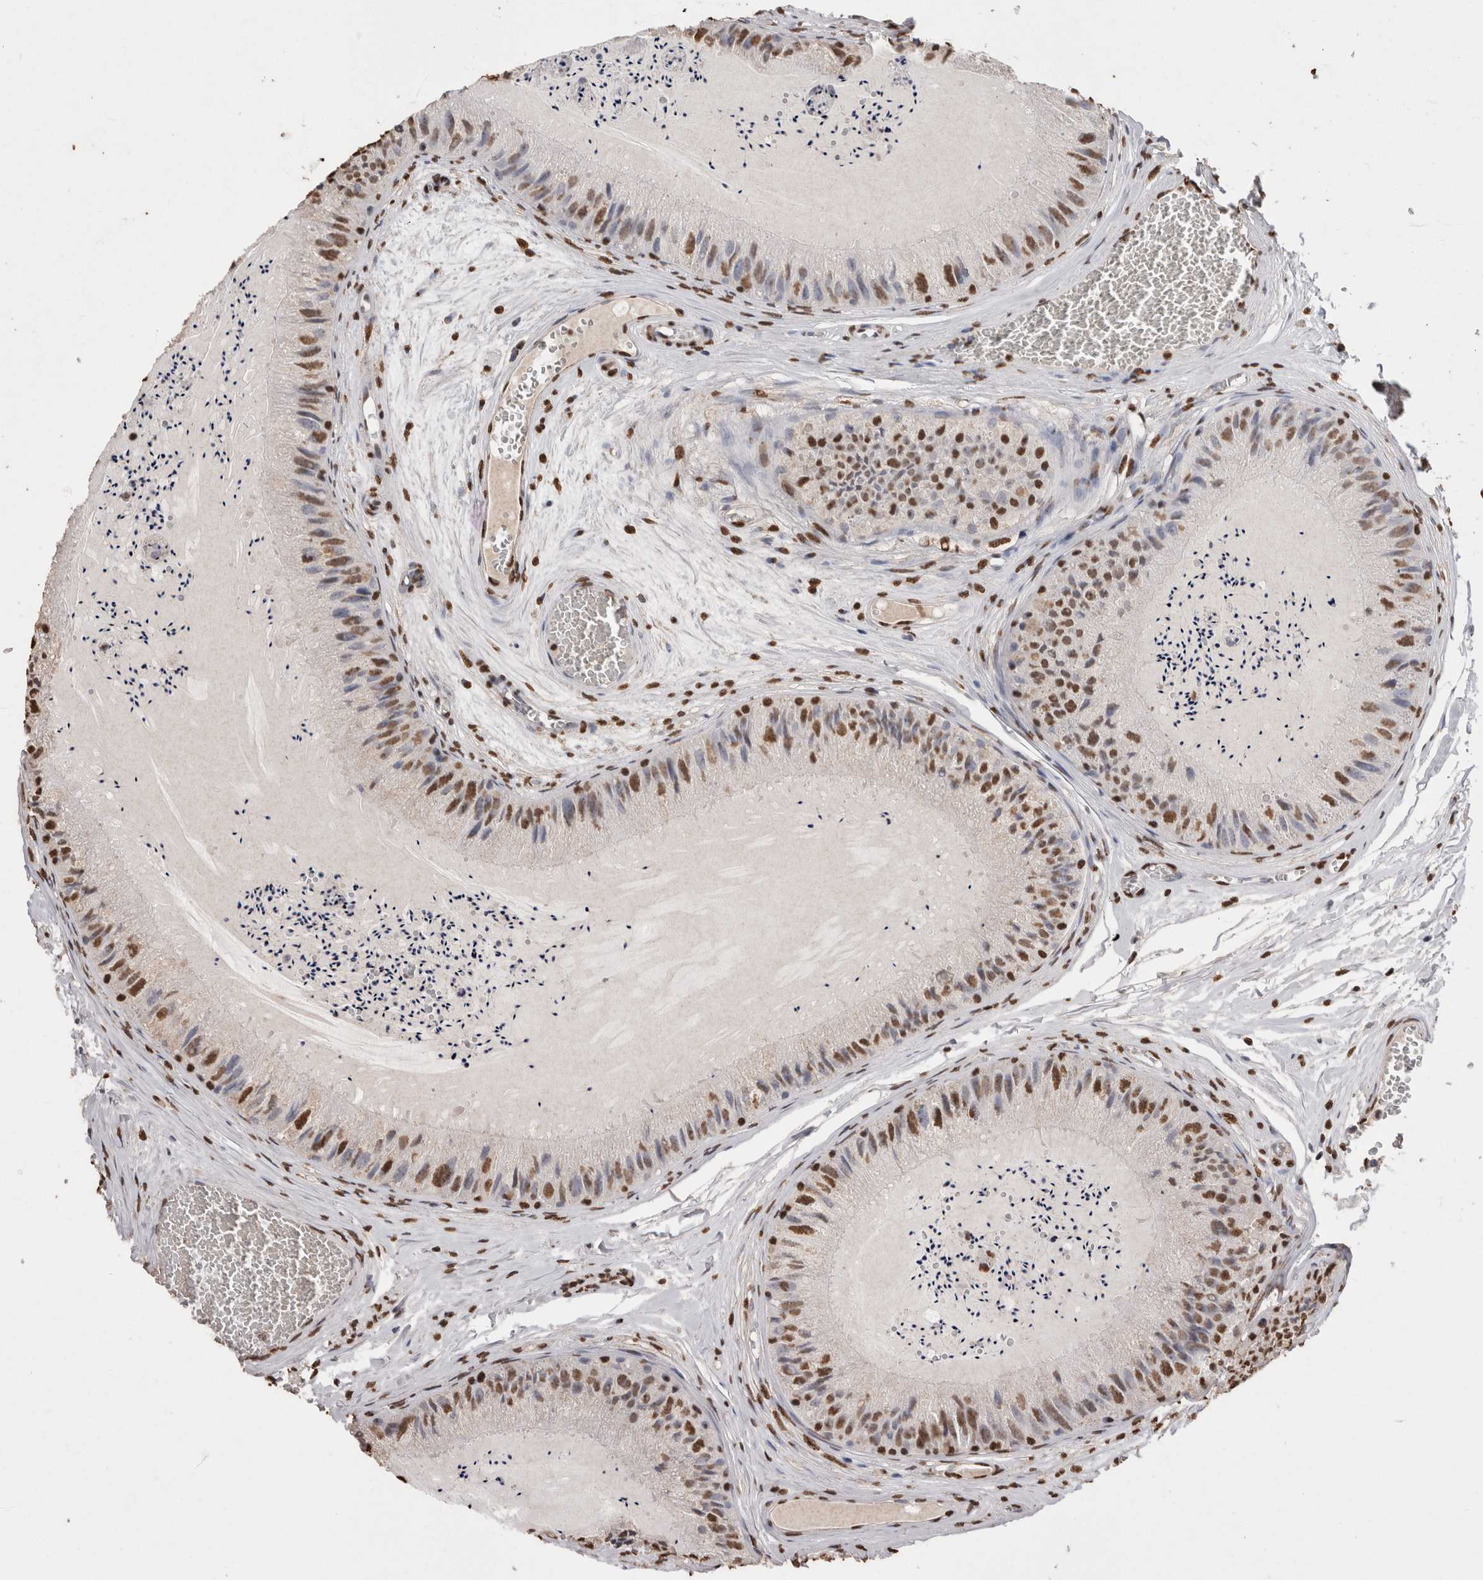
{"staining": {"intensity": "moderate", "quantity": "25%-75%", "location": "nuclear"}, "tissue": "epididymis", "cell_type": "Glandular cells", "image_type": "normal", "snomed": [{"axis": "morphology", "description": "Normal tissue, NOS"}, {"axis": "topography", "description": "Epididymis"}], "caption": "Human epididymis stained for a protein (brown) displays moderate nuclear positive expression in approximately 25%-75% of glandular cells.", "gene": "NTHL1", "patient": {"sex": "male", "age": 31}}